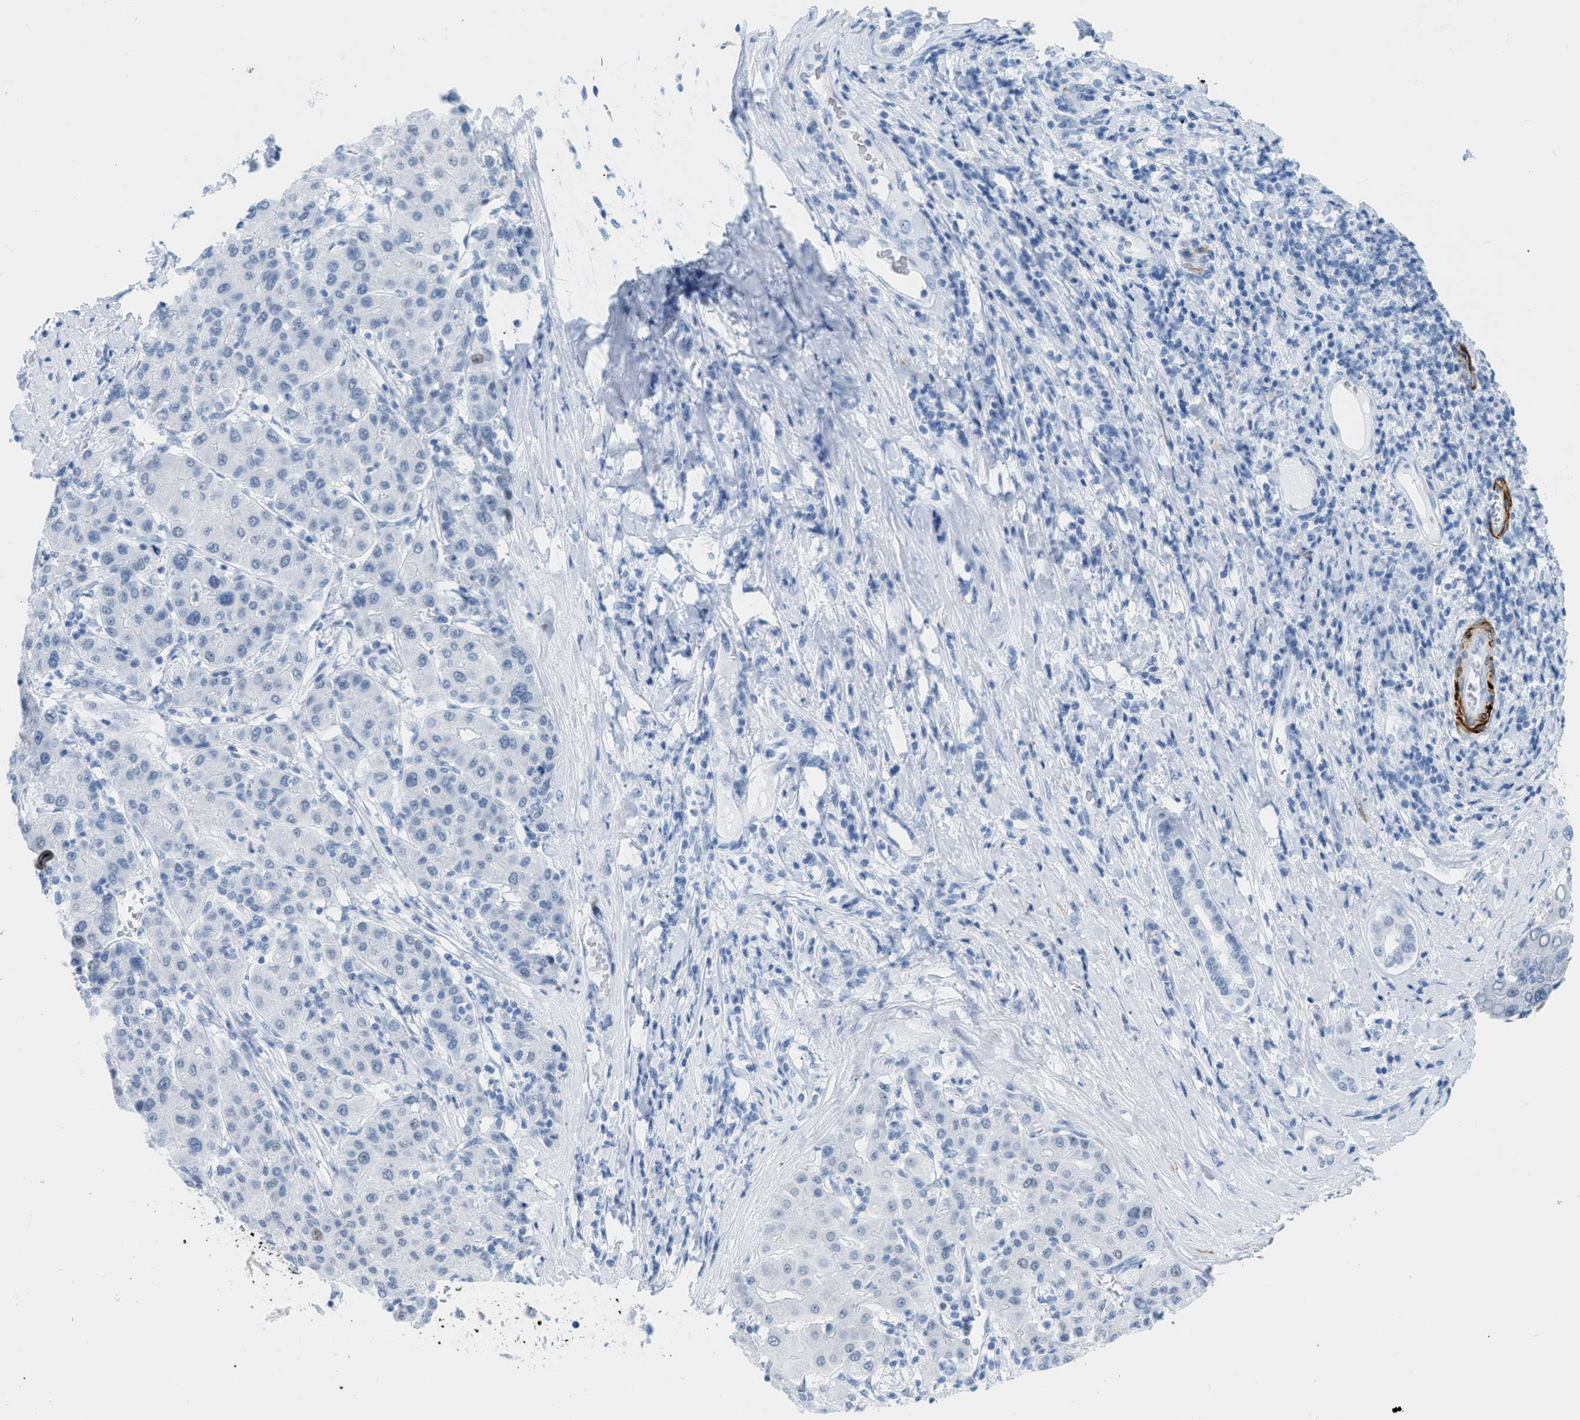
{"staining": {"intensity": "negative", "quantity": "none", "location": "none"}, "tissue": "liver cancer", "cell_type": "Tumor cells", "image_type": "cancer", "snomed": [{"axis": "morphology", "description": "Carcinoma, Hepatocellular, NOS"}, {"axis": "topography", "description": "Liver"}], "caption": "A photomicrograph of hepatocellular carcinoma (liver) stained for a protein demonstrates no brown staining in tumor cells.", "gene": "DES", "patient": {"sex": "male", "age": 65}}